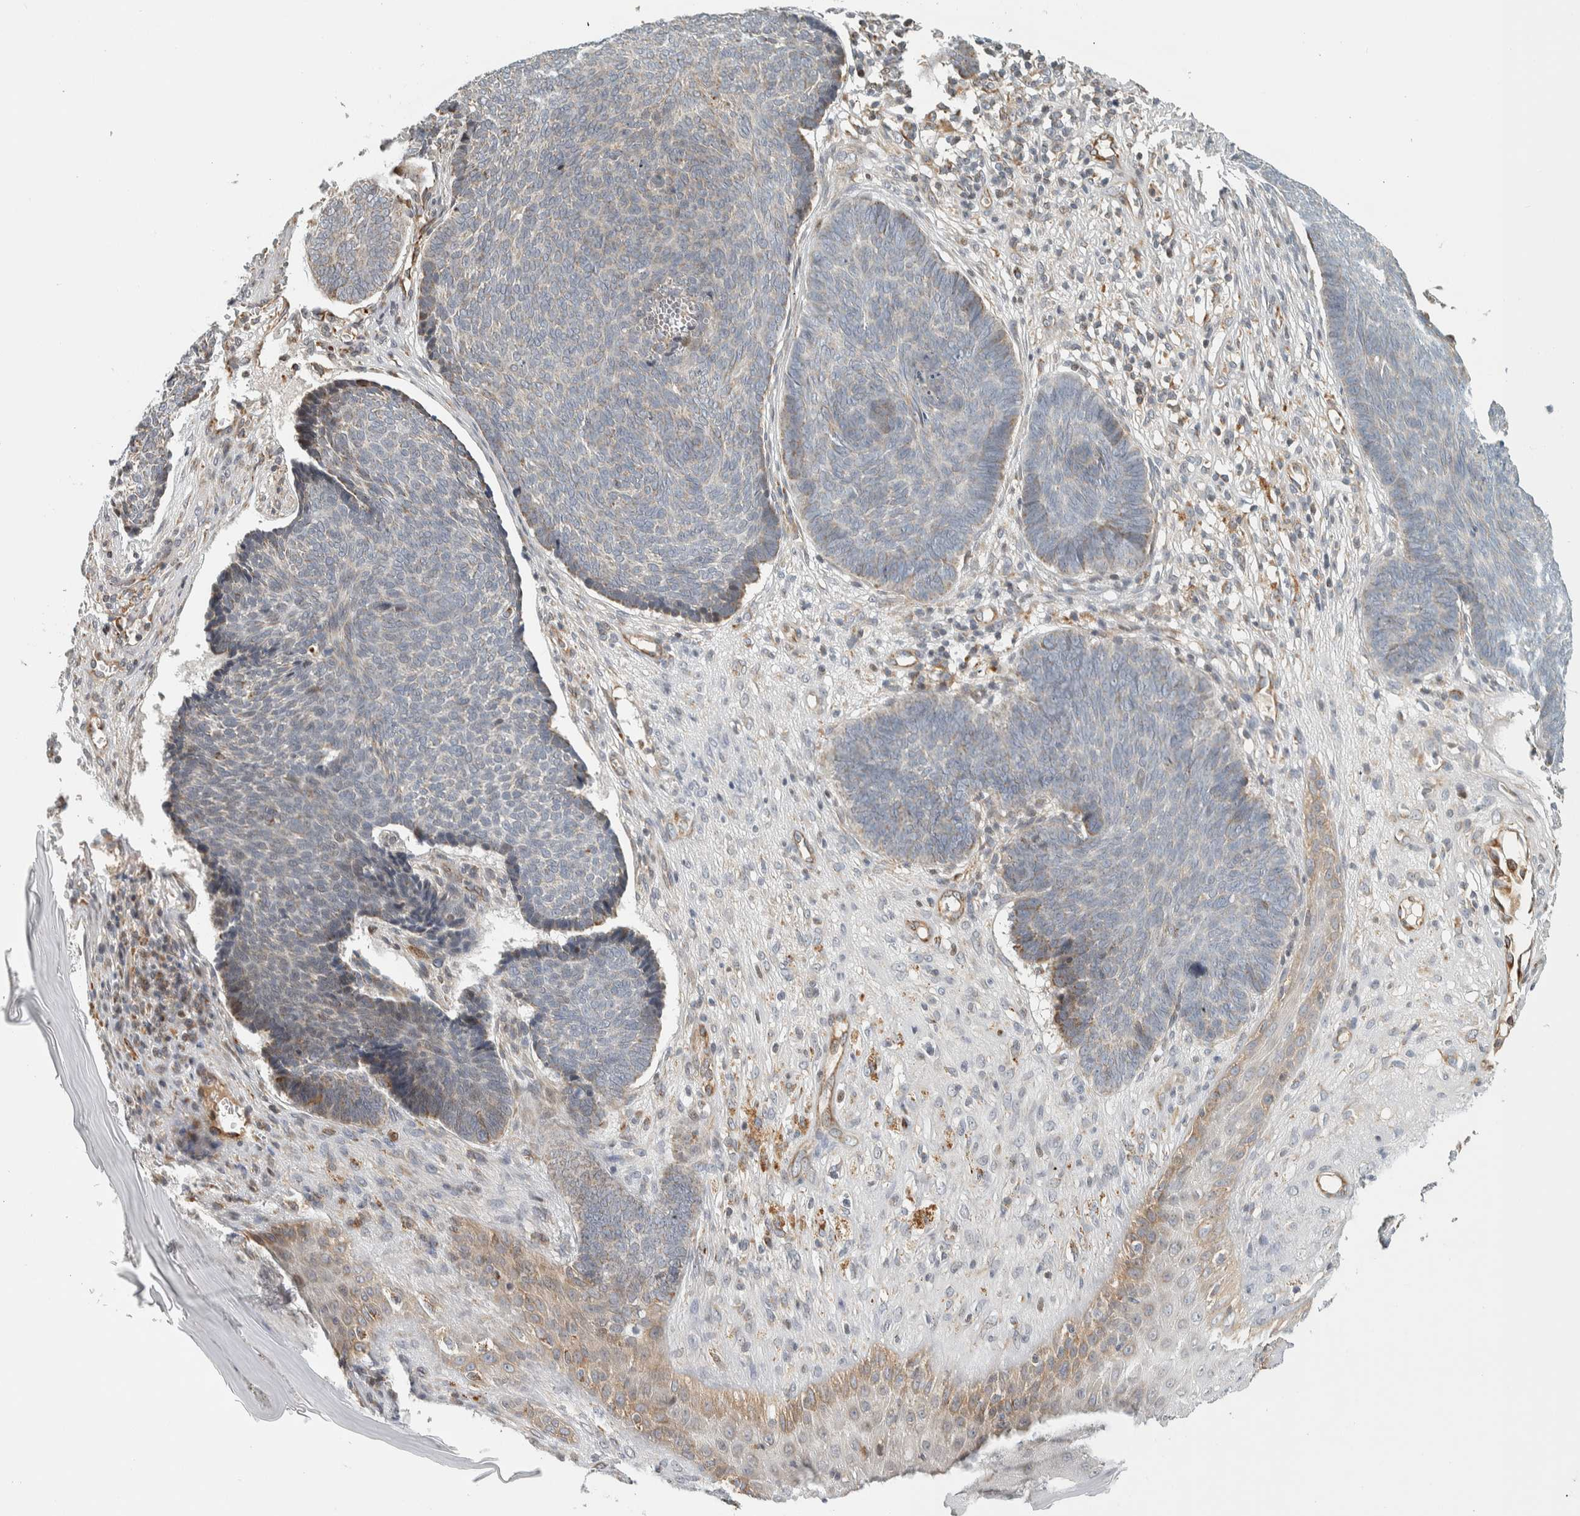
{"staining": {"intensity": "weak", "quantity": "<25%", "location": "cytoplasmic/membranous"}, "tissue": "skin cancer", "cell_type": "Tumor cells", "image_type": "cancer", "snomed": [{"axis": "morphology", "description": "Basal cell carcinoma"}, {"axis": "topography", "description": "Skin"}], "caption": "DAB immunohistochemical staining of skin basal cell carcinoma displays no significant staining in tumor cells.", "gene": "AFP", "patient": {"sex": "male", "age": 84}}